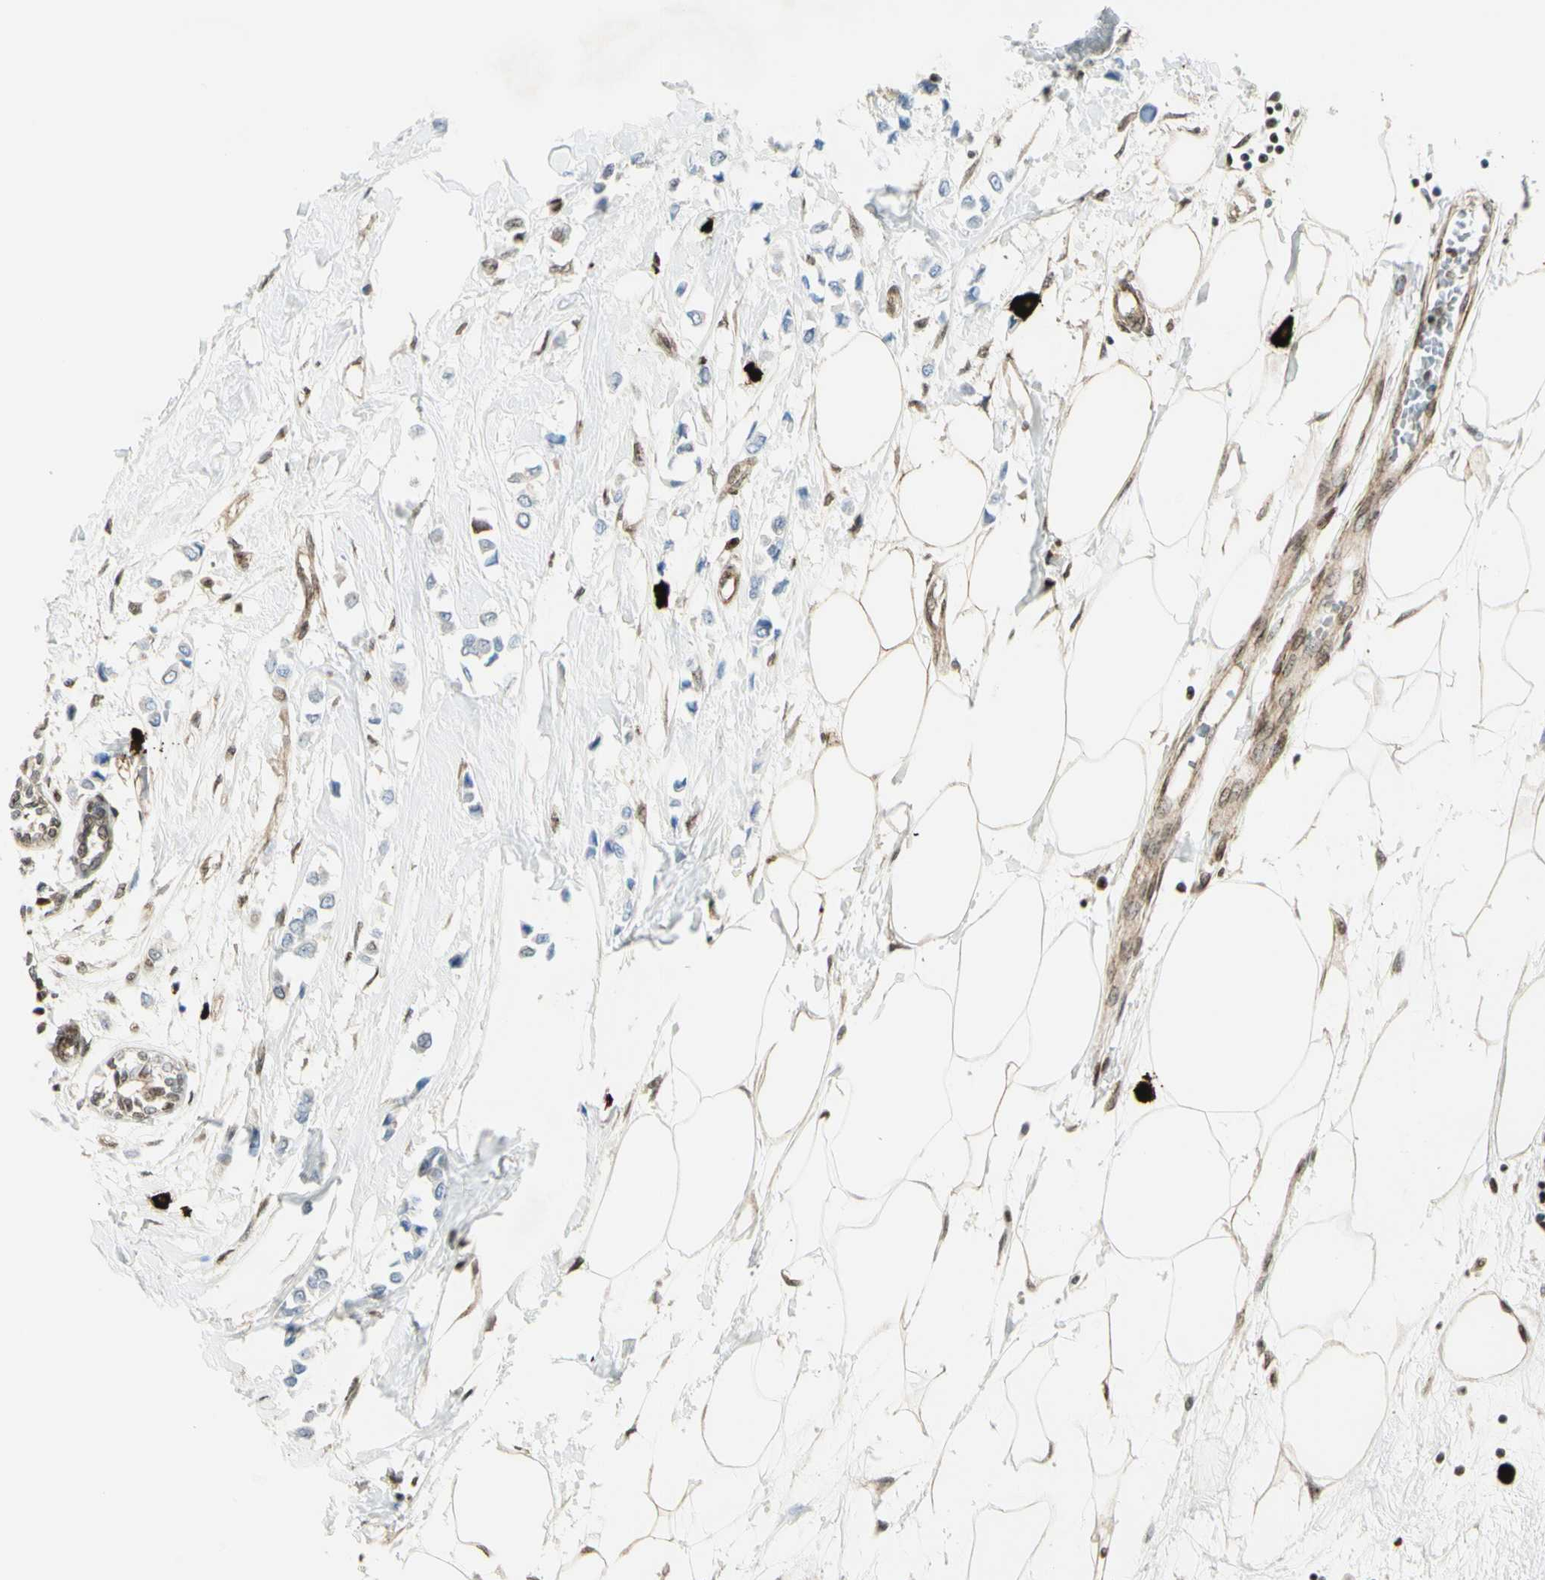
{"staining": {"intensity": "weak", "quantity": "<25%", "location": "nuclear"}, "tissue": "breast cancer", "cell_type": "Tumor cells", "image_type": "cancer", "snomed": [{"axis": "morphology", "description": "Lobular carcinoma"}, {"axis": "topography", "description": "Breast"}], "caption": "Image shows no significant protein expression in tumor cells of breast lobular carcinoma. (DAB IHC with hematoxylin counter stain).", "gene": "ZMYM6", "patient": {"sex": "female", "age": 51}}